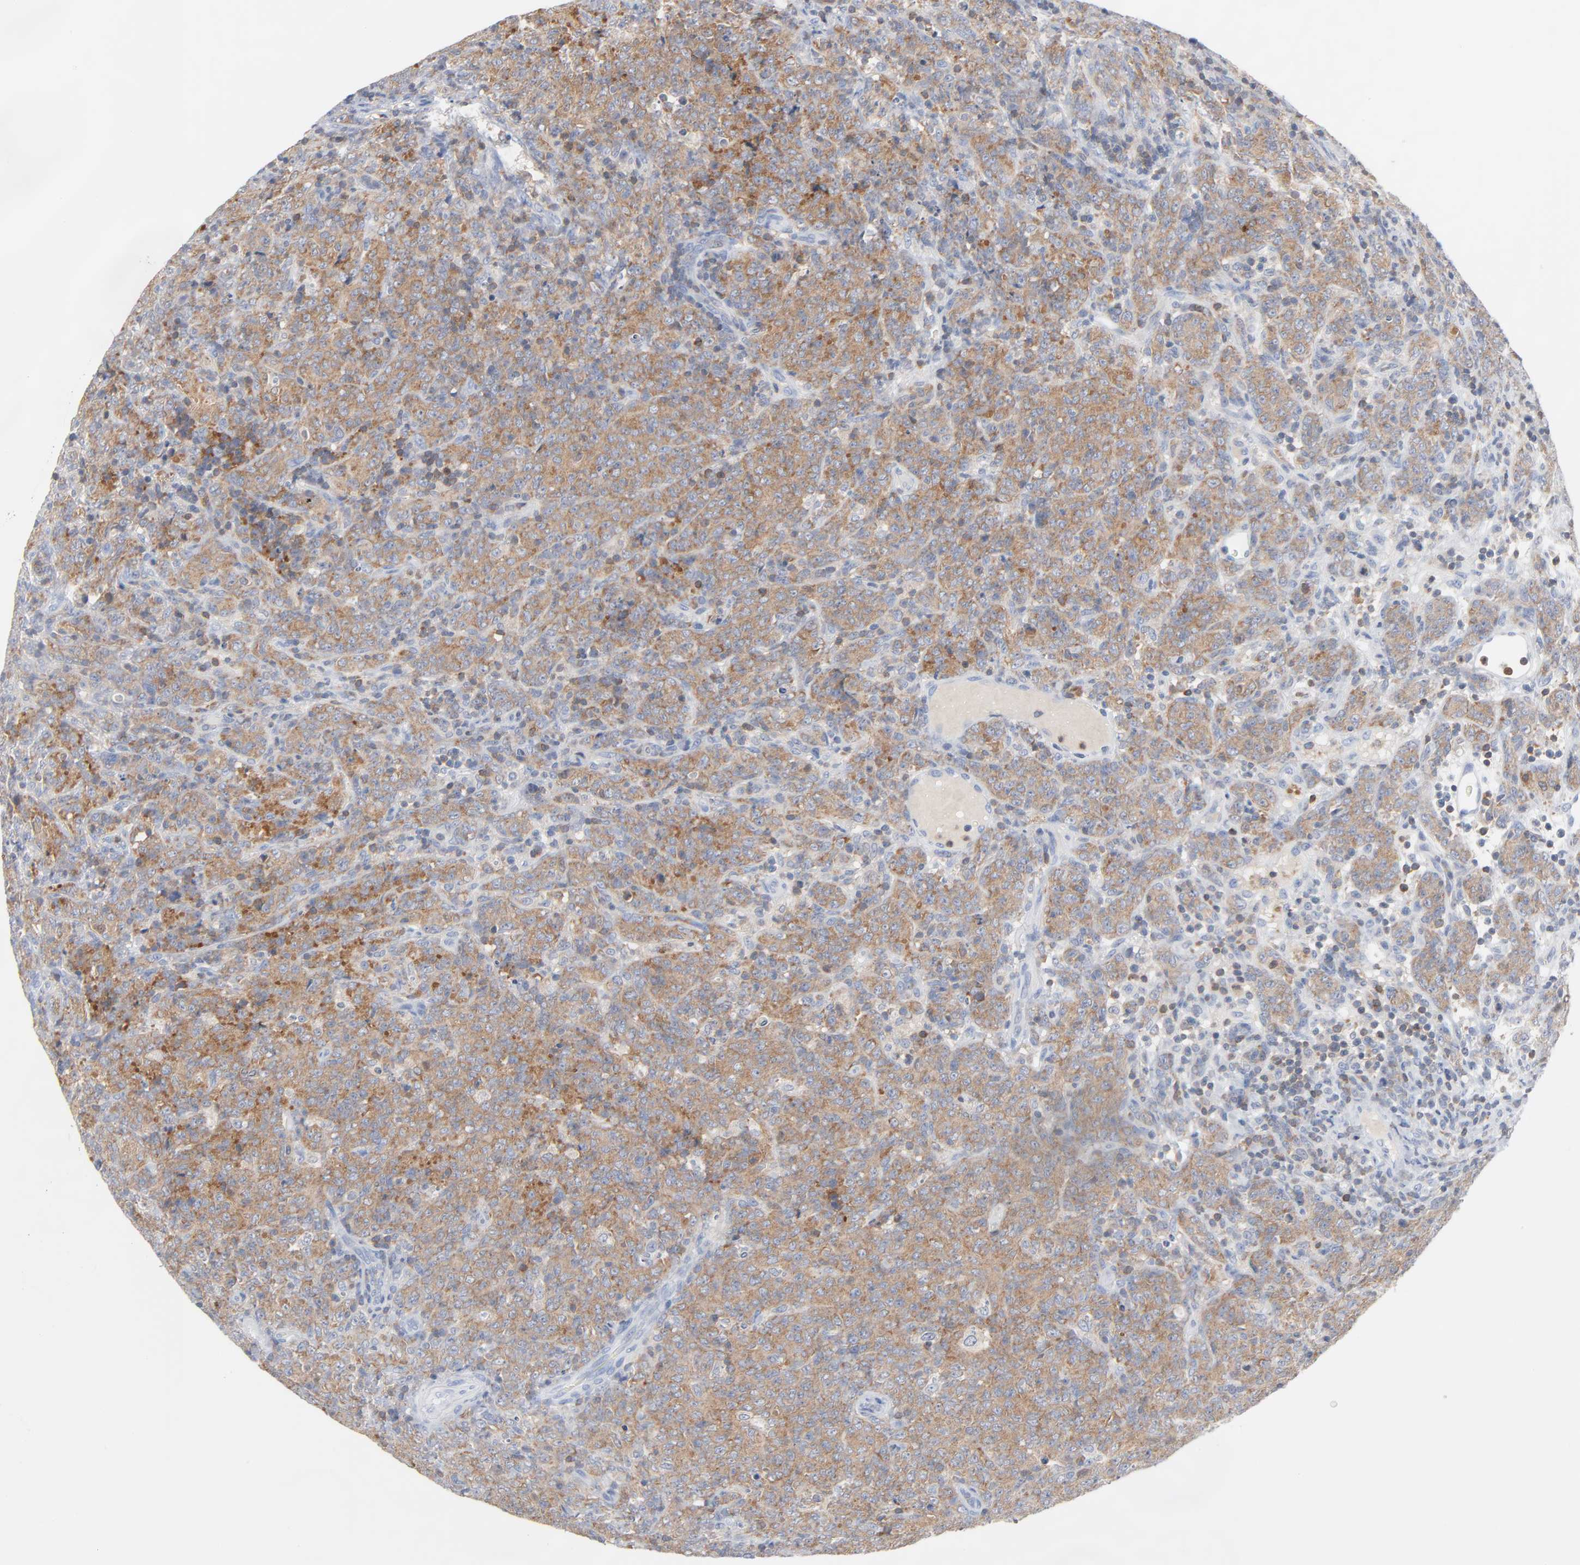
{"staining": {"intensity": "moderate", "quantity": ">75%", "location": "cytoplasmic/membranous"}, "tissue": "lymphoma", "cell_type": "Tumor cells", "image_type": "cancer", "snomed": [{"axis": "morphology", "description": "Malignant lymphoma, non-Hodgkin's type, High grade"}, {"axis": "topography", "description": "Tonsil"}], "caption": "Tumor cells exhibit medium levels of moderate cytoplasmic/membranous expression in approximately >75% of cells in human lymphoma. The staining is performed using DAB brown chromogen to label protein expression. The nuclei are counter-stained blue using hematoxylin.", "gene": "PTK2B", "patient": {"sex": "female", "age": 36}}